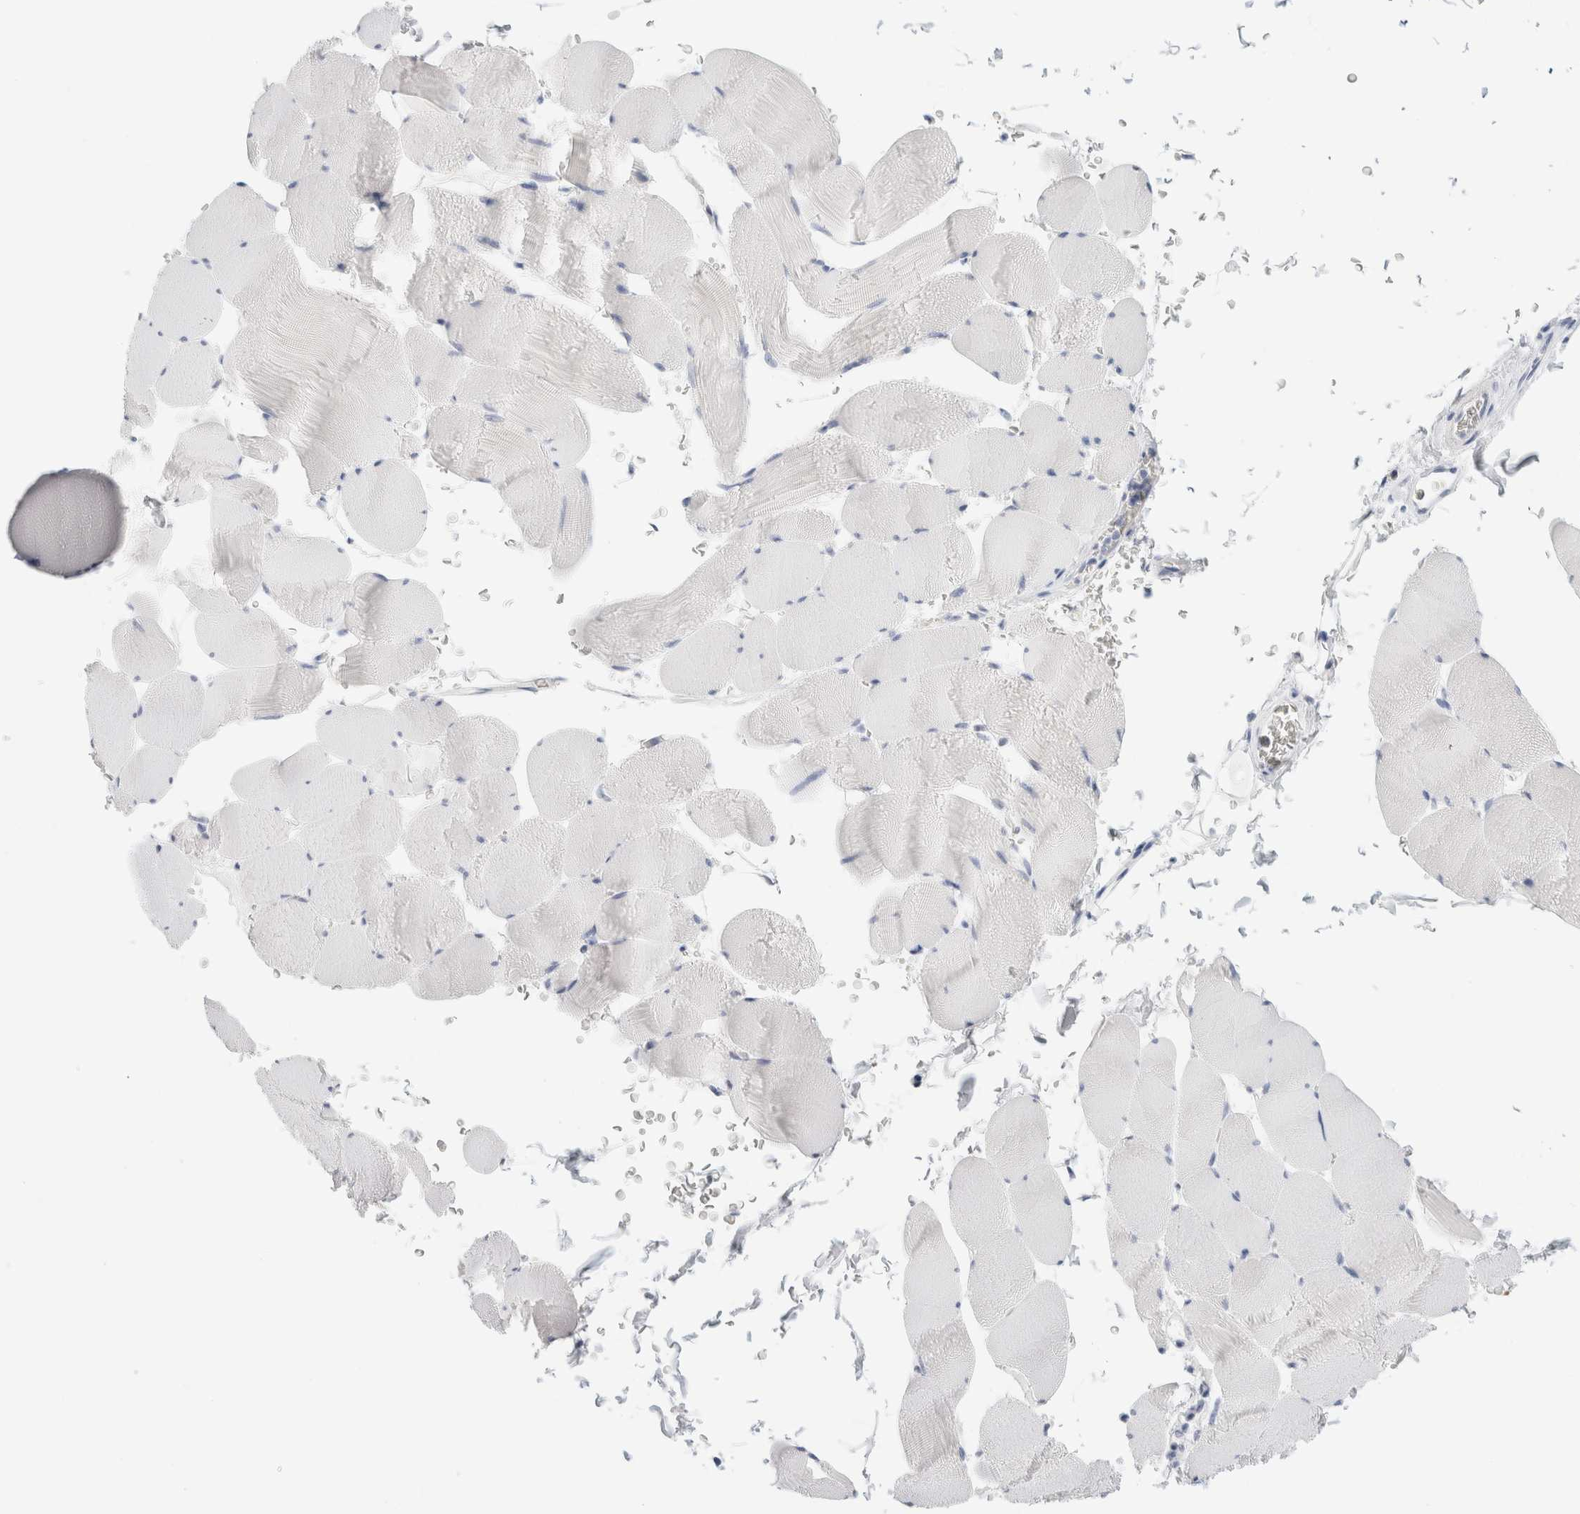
{"staining": {"intensity": "negative", "quantity": "none", "location": "none"}, "tissue": "skeletal muscle", "cell_type": "Myocytes", "image_type": "normal", "snomed": [{"axis": "morphology", "description": "Normal tissue, NOS"}, {"axis": "topography", "description": "Skeletal muscle"}], "caption": "This histopathology image is of normal skeletal muscle stained with immunohistochemistry to label a protein in brown with the nuclei are counter-stained blue. There is no positivity in myocytes. (Brightfield microscopy of DAB (3,3'-diaminobenzidine) immunohistochemistry at high magnification).", "gene": "CSK", "patient": {"sex": "male", "age": 62}}